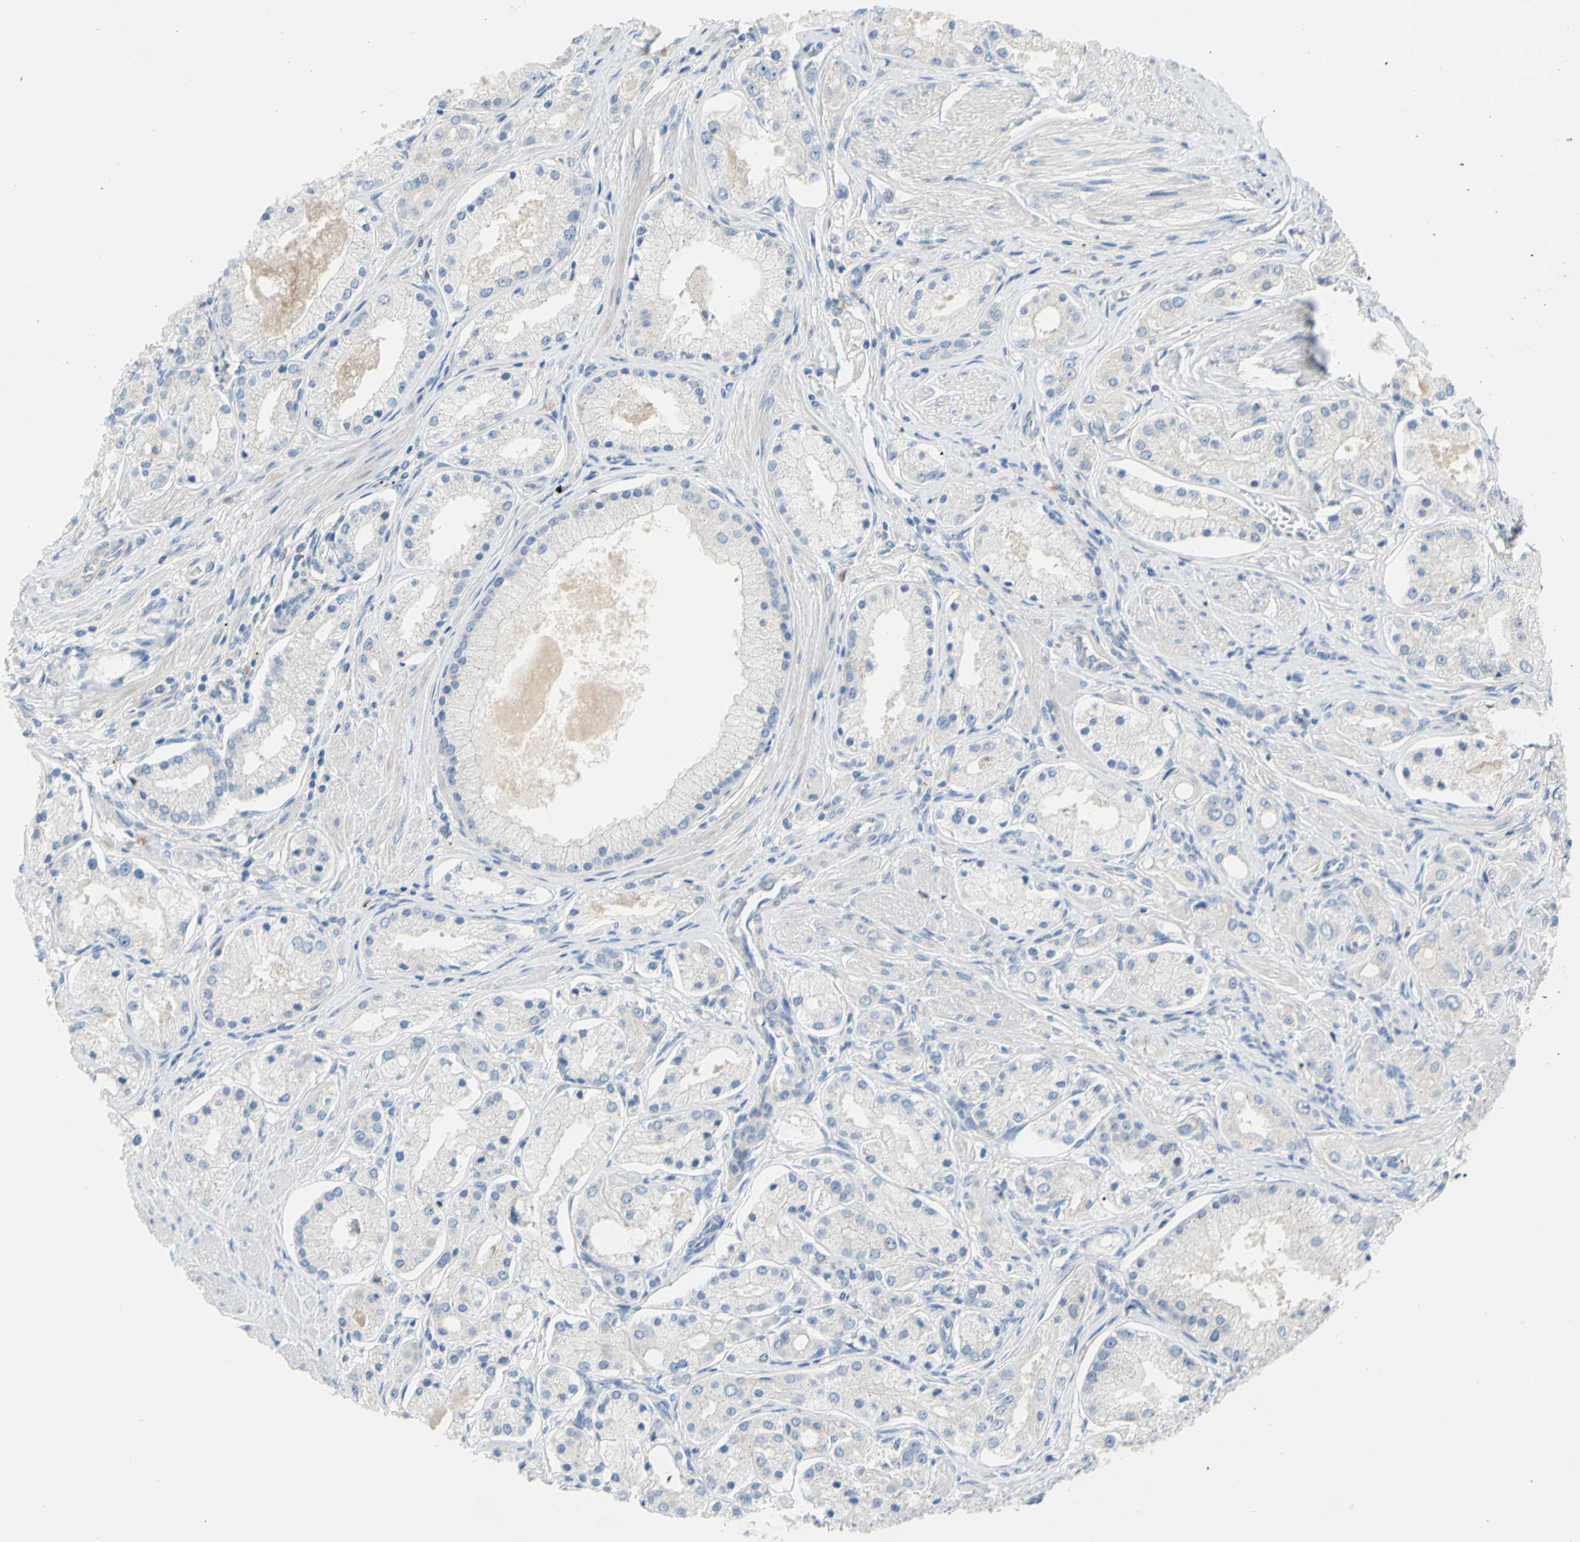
{"staining": {"intensity": "negative", "quantity": "none", "location": "none"}, "tissue": "prostate cancer", "cell_type": "Tumor cells", "image_type": "cancer", "snomed": [{"axis": "morphology", "description": "Adenocarcinoma, High grade"}, {"axis": "topography", "description": "Prostate"}], "caption": "Tumor cells show no significant expression in prostate cancer. (DAB (3,3'-diaminobenzidine) IHC visualized using brightfield microscopy, high magnification).", "gene": "TMEM59L", "patient": {"sex": "male", "age": 66}}